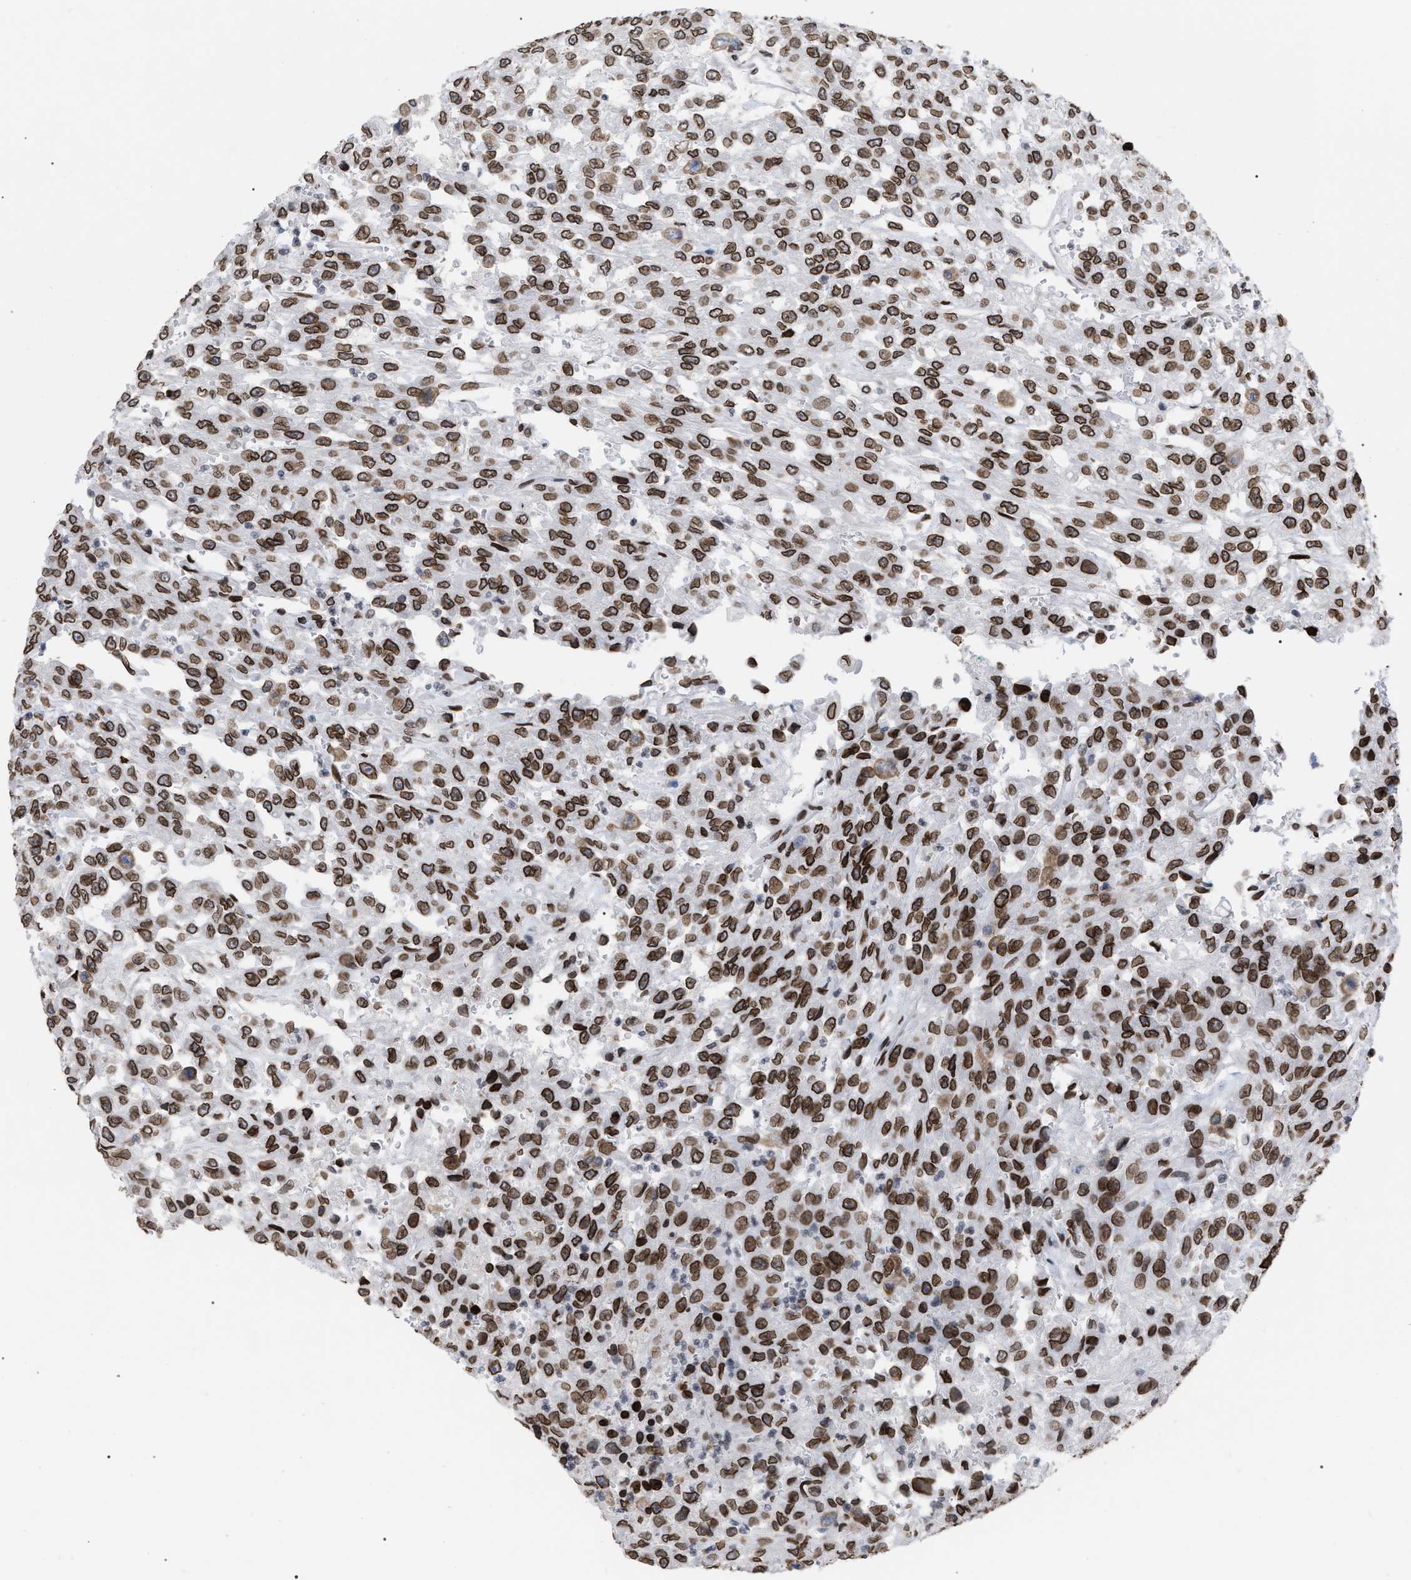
{"staining": {"intensity": "moderate", "quantity": ">75%", "location": "cytoplasmic/membranous,nuclear"}, "tissue": "urothelial cancer", "cell_type": "Tumor cells", "image_type": "cancer", "snomed": [{"axis": "morphology", "description": "Urothelial carcinoma, High grade"}, {"axis": "topography", "description": "Urinary bladder"}], "caption": "Protein staining by immunohistochemistry (IHC) displays moderate cytoplasmic/membranous and nuclear staining in about >75% of tumor cells in high-grade urothelial carcinoma. (IHC, brightfield microscopy, high magnification).", "gene": "TPR", "patient": {"sex": "male", "age": 46}}